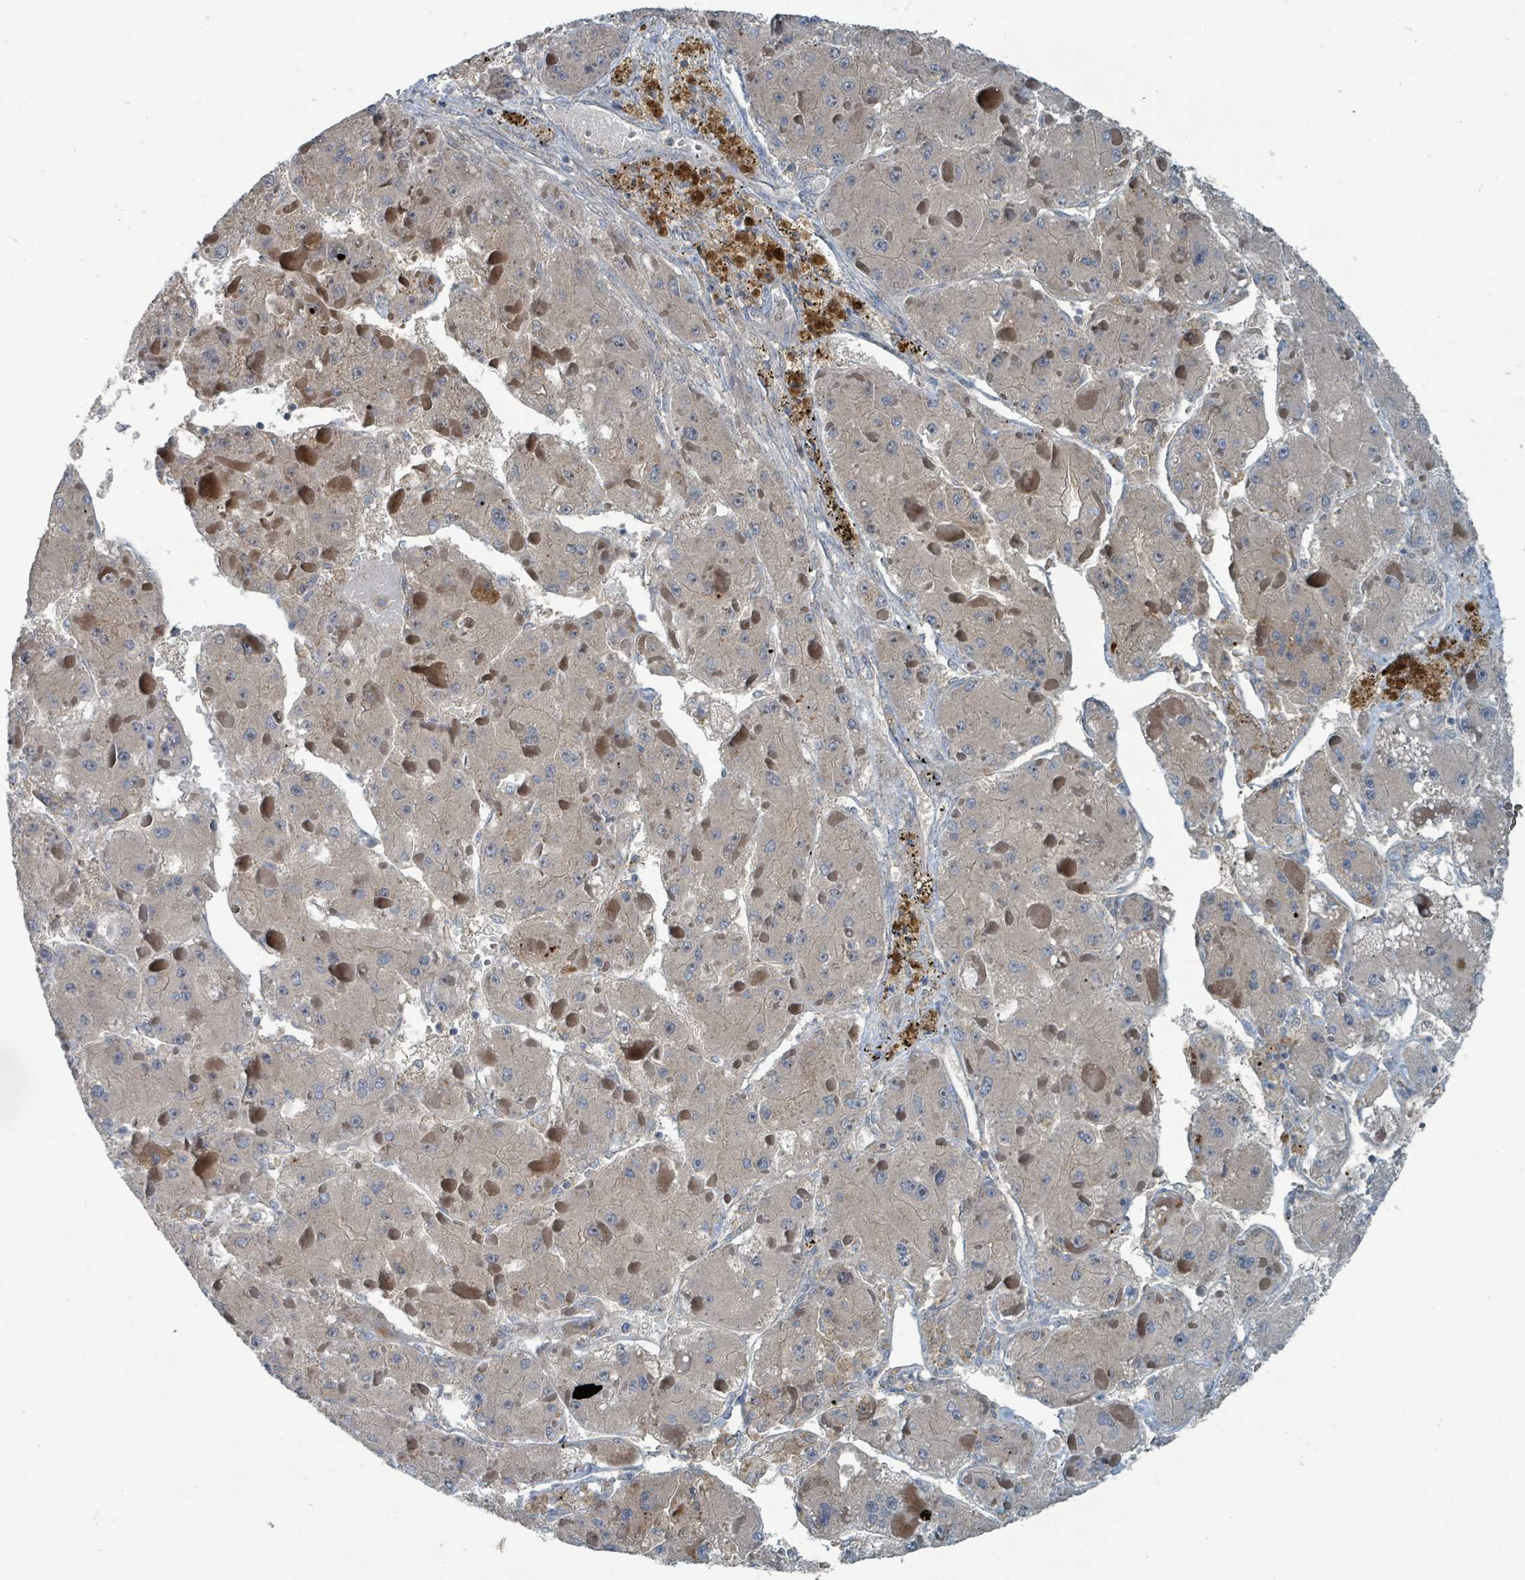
{"staining": {"intensity": "weak", "quantity": "25%-75%", "location": "cytoplasmic/membranous"}, "tissue": "liver cancer", "cell_type": "Tumor cells", "image_type": "cancer", "snomed": [{"axis": "morphology", "description": "Carcinoma, Hepatocellular, NOS"}, {"axis": "topography", "description": "Liver"}], "caption": "Immunohistochemistry (IHC) image of neoplastic tissue: human hepatocellular carcinoma (liver) stained using immunohistochemistry (IHC) reveals low levels of weak protein expression localized specifically in the cytoplasmic/membranous of tumor cells, appearing as a cytoplasmic/membranous brown color.", "gene": "SLC44A5", "patient": {"sex": "female", "age": 73}}